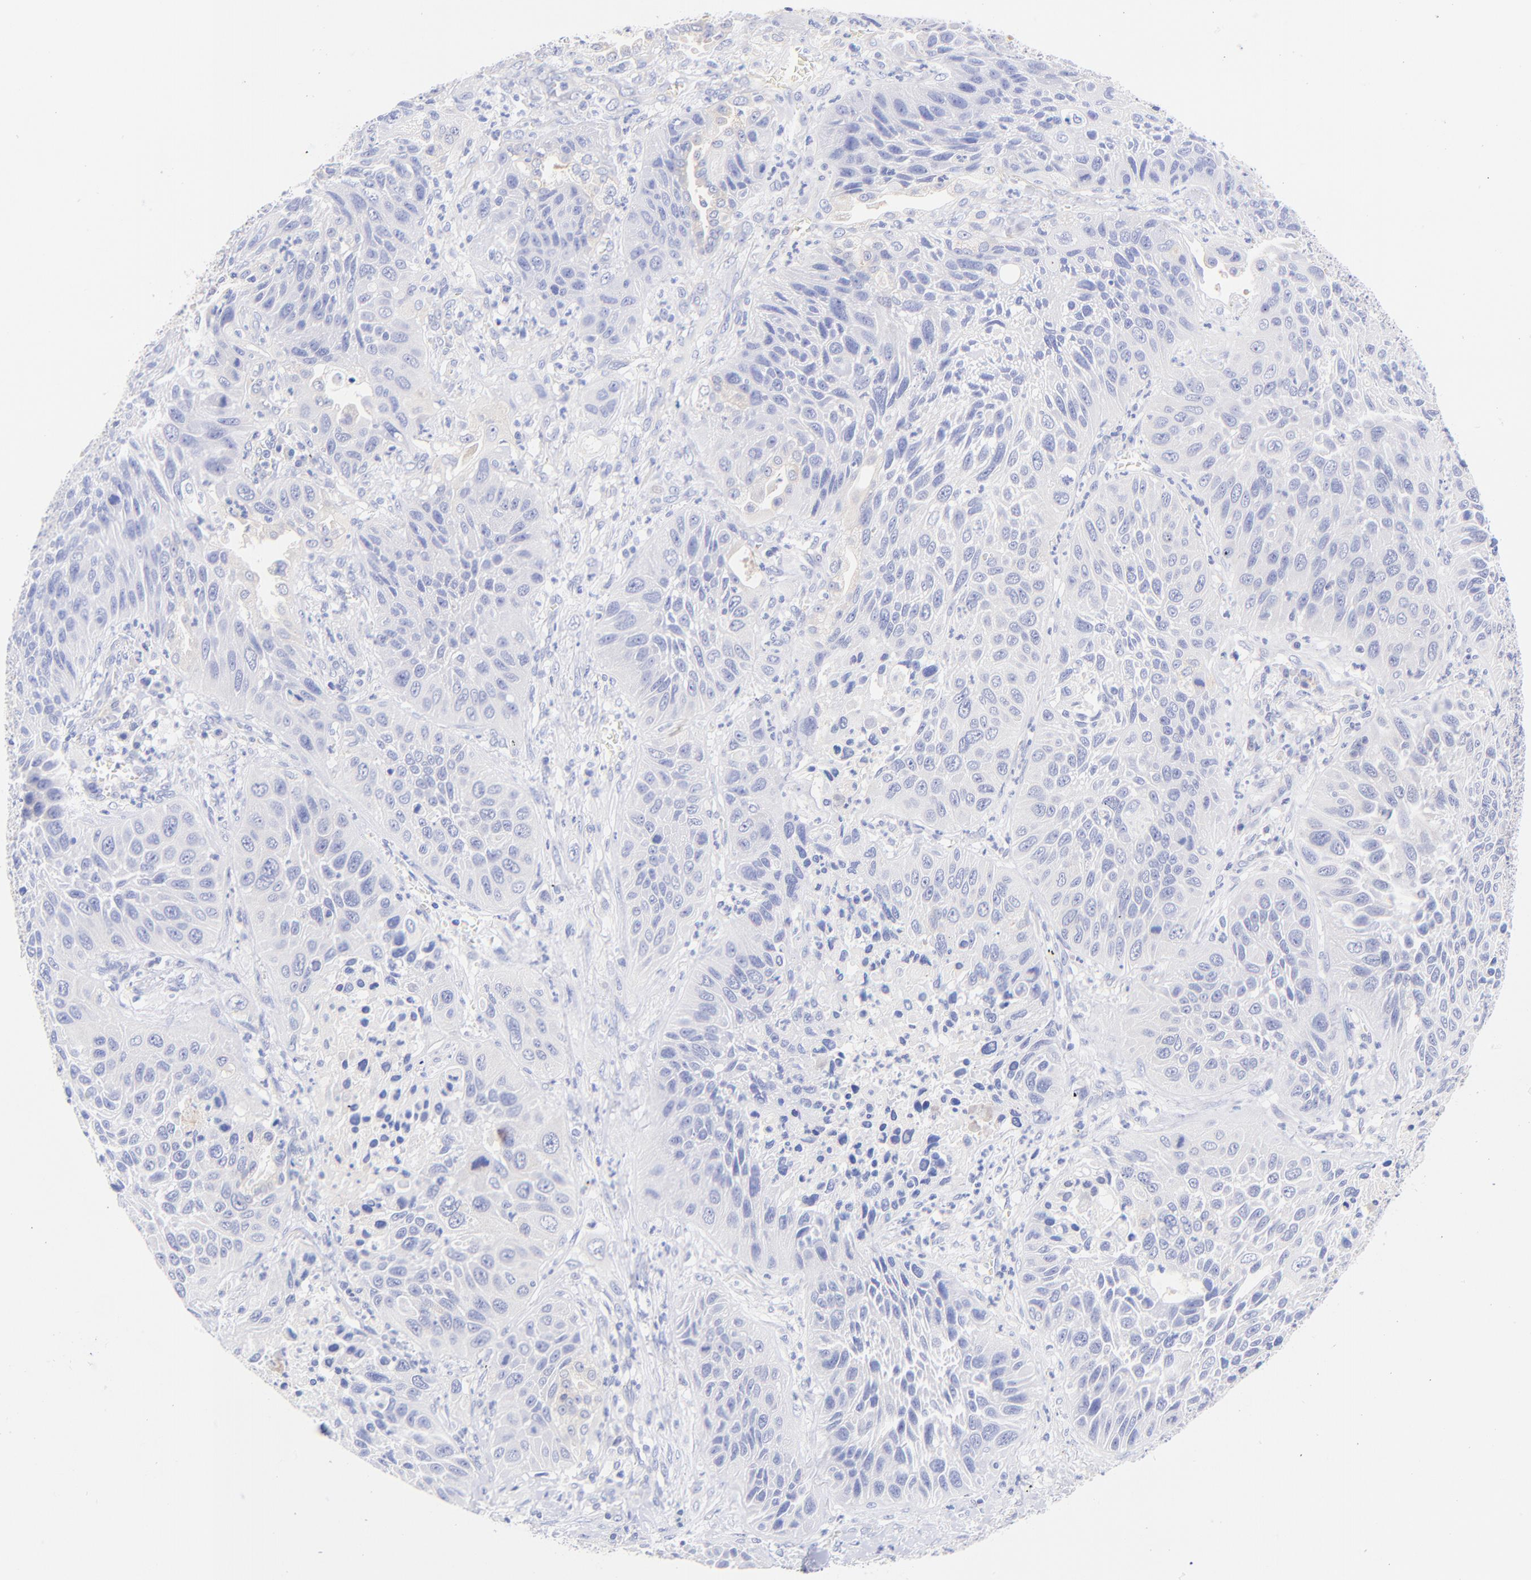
{"staining": {"intensity": "negative", "quantity": "none", "location": "none"}, "tissue": "lung cancer", "cell_type": "Tumor cells", "image_type": "cancer", "snomed": [{"axis": "morphology", "description": "Squamous cell carcinoma, NOS"}, {"axis": "topography", "description": "Lung"}], "caption": "There is no significant staining in tumor cells of lung cancer (squamous cell carcinoma). Brightfield microscopy of immunohistochemistry (IHC) stained with DAB (brown) and hematoxylin (blue), captured at high magnification.", "gene": "GPHN", "patient": {"sex": "female", "age": 76}}